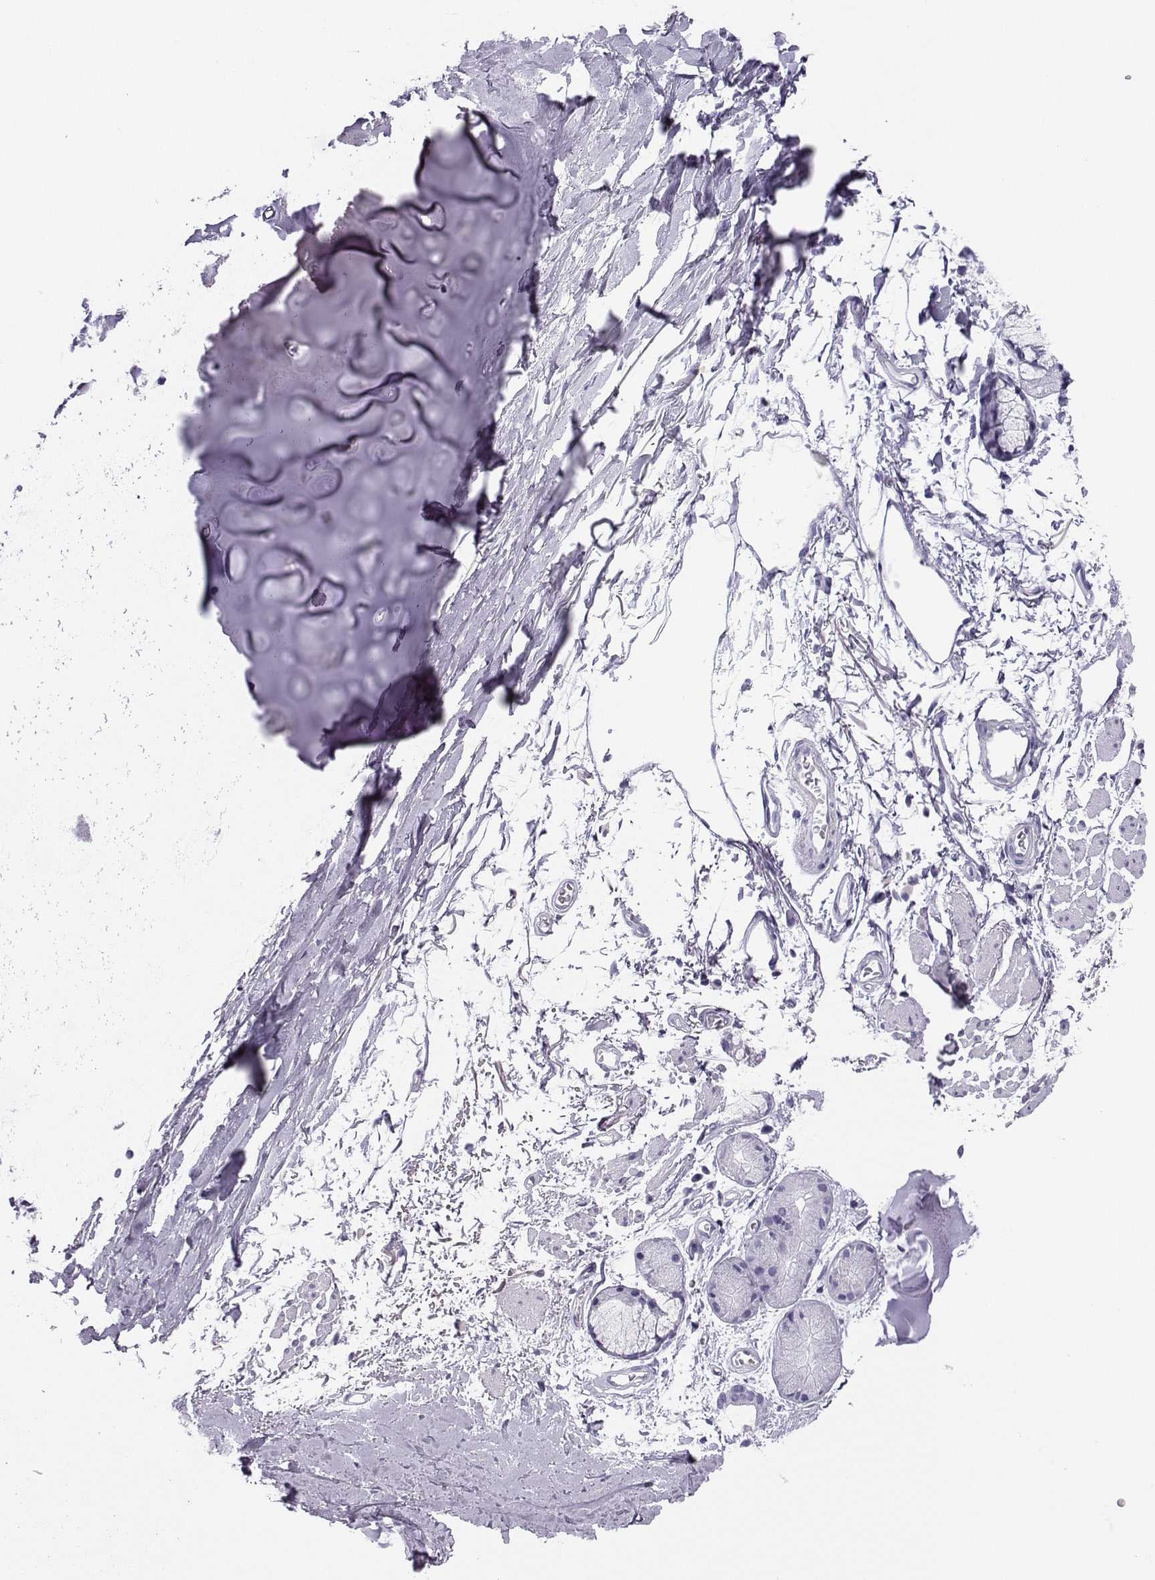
{"staining": {"intensity": "negative", "quantity": "none", "location": "none"}, "tissue": "soft tissue", "cell_type": "Chondrocytes", "image_type": "normal", "snomed": [{"axis": "morphology", "description": "Normal tissue, NOS"}, {"axis": "topography", "description": "Cartilage tissue"}, {"axis": "topography", "description": "Bronchus"}], "caption": "Soft tissue stained for a protein using IHC reveals no expression chondrocytes.", "gene": "NEFL", "patient": {"sex": "female", "age": 79}}